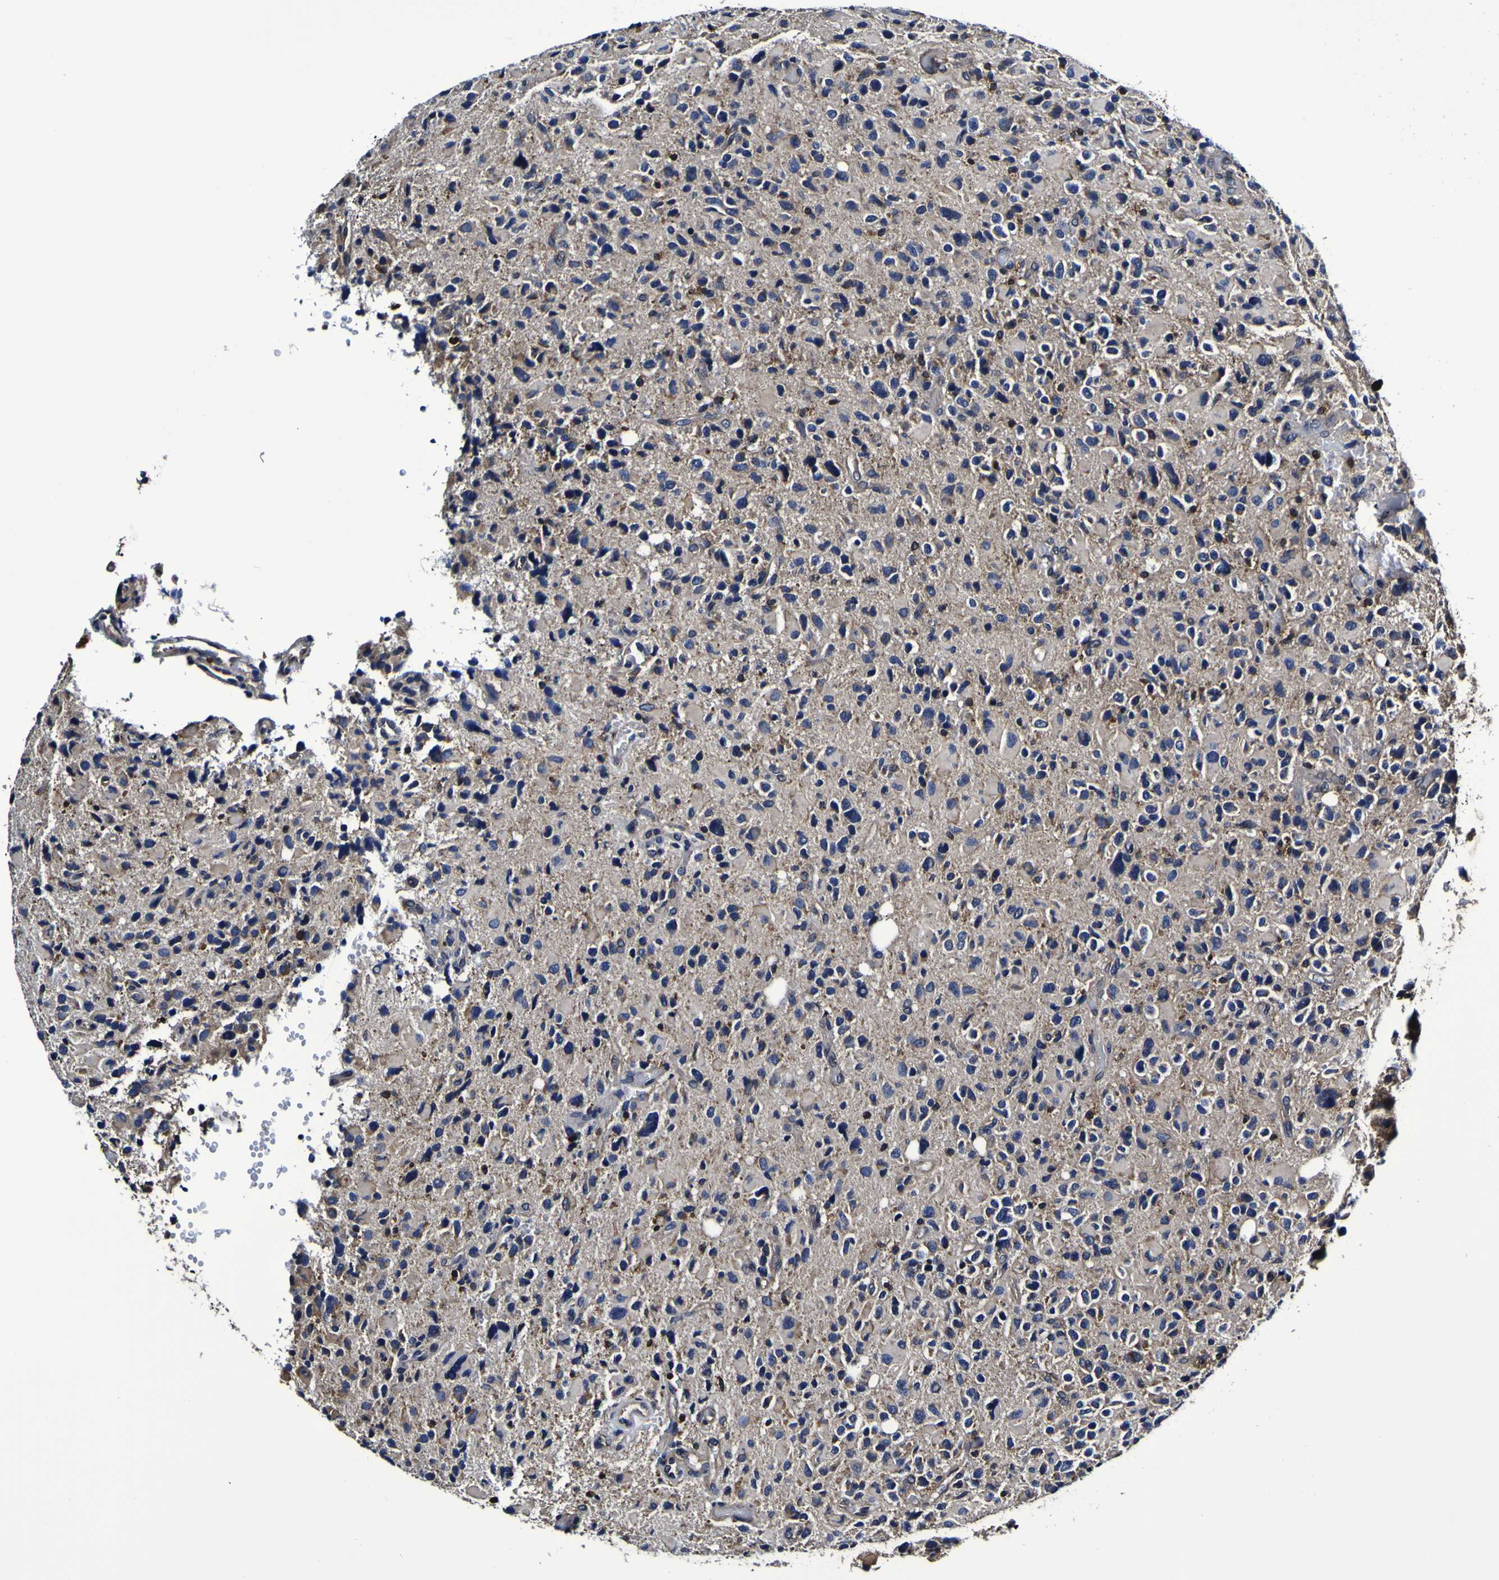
{"staining": {"intensity": "negative", "quantity": "none", "location": "none"}, "tissue": "glioma", "cell_type": "Tumor cells", "image_type": "cancer", "snomed": [{"axis": "morphology", "description": "Glioma, malignant, High grade"}, {"axis": "topography", "description": "Brain"}], "caption": "A histopathology image of glioma stained for a protein shows no brown staining in tumor cells. (Stains: DAB (3,3'-diaminobenzidine) IHC with hematoxylin counter stain, Microscopy: brightfield microscopy at high magnification).", "gene": "GPX1", "patient": {"sex": "male", "age": 48}}